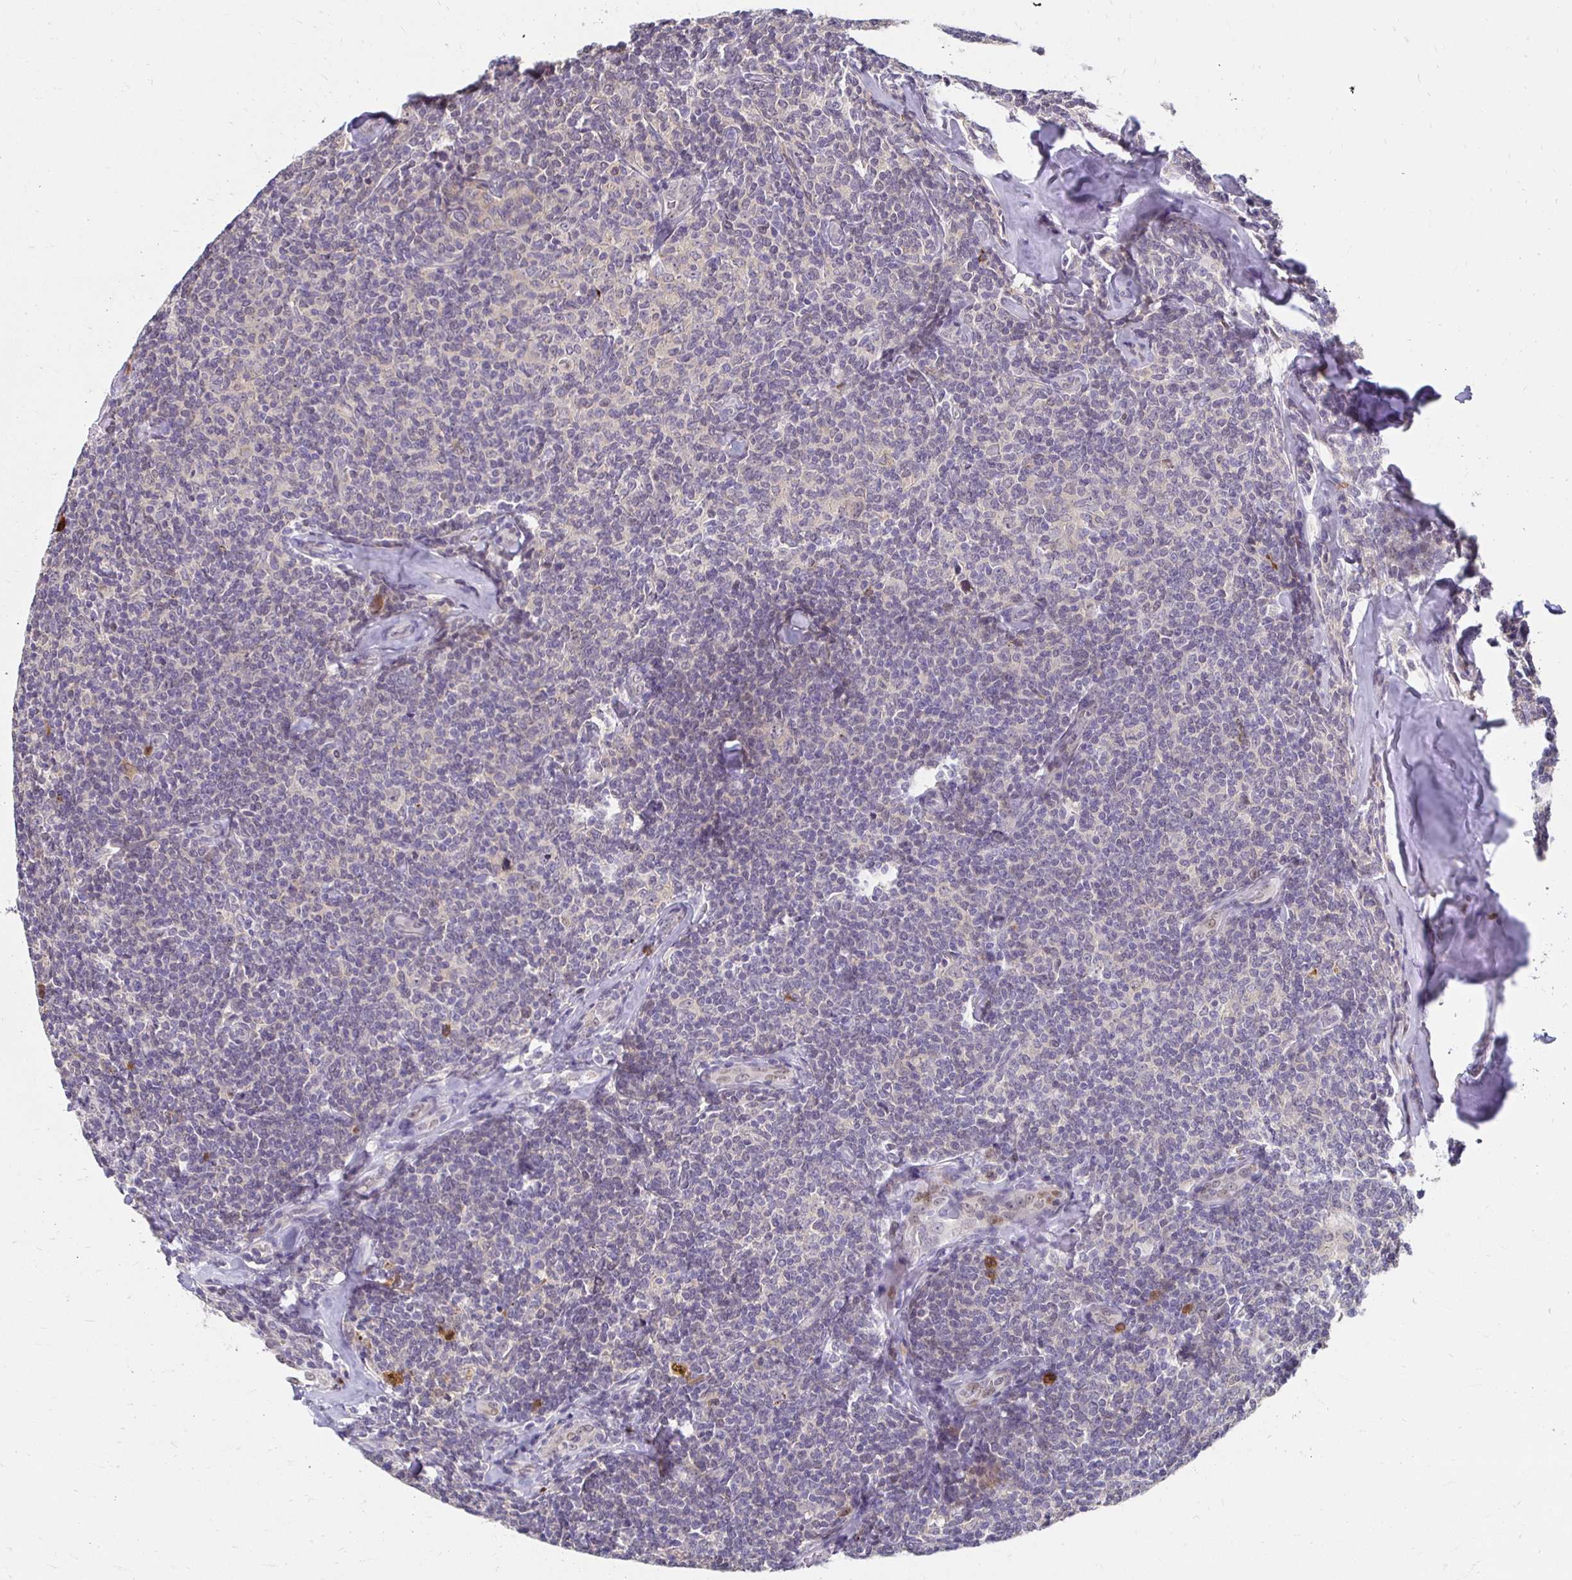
{"staining": {"intensity": "negative", "quantity": "none", "location": "none"}, "tissue": "lymphoma", "cell_type": "Tumor cells", "image_type": "cancer", "snomed": [{"axis": "morphology", "description": "Malignant lymphoma, non-Hodgkin's type, Low grade"}, {"axis": "topography", "description": "Lymph node"}], "caption": "Immunohistochemical staining of human low-grade malignant lymphoma, non-Hodgkin's type shows no significant positivity in tumor cells.", "gene": "PADI2", "patient": {"sex": "female", "age": 56}}